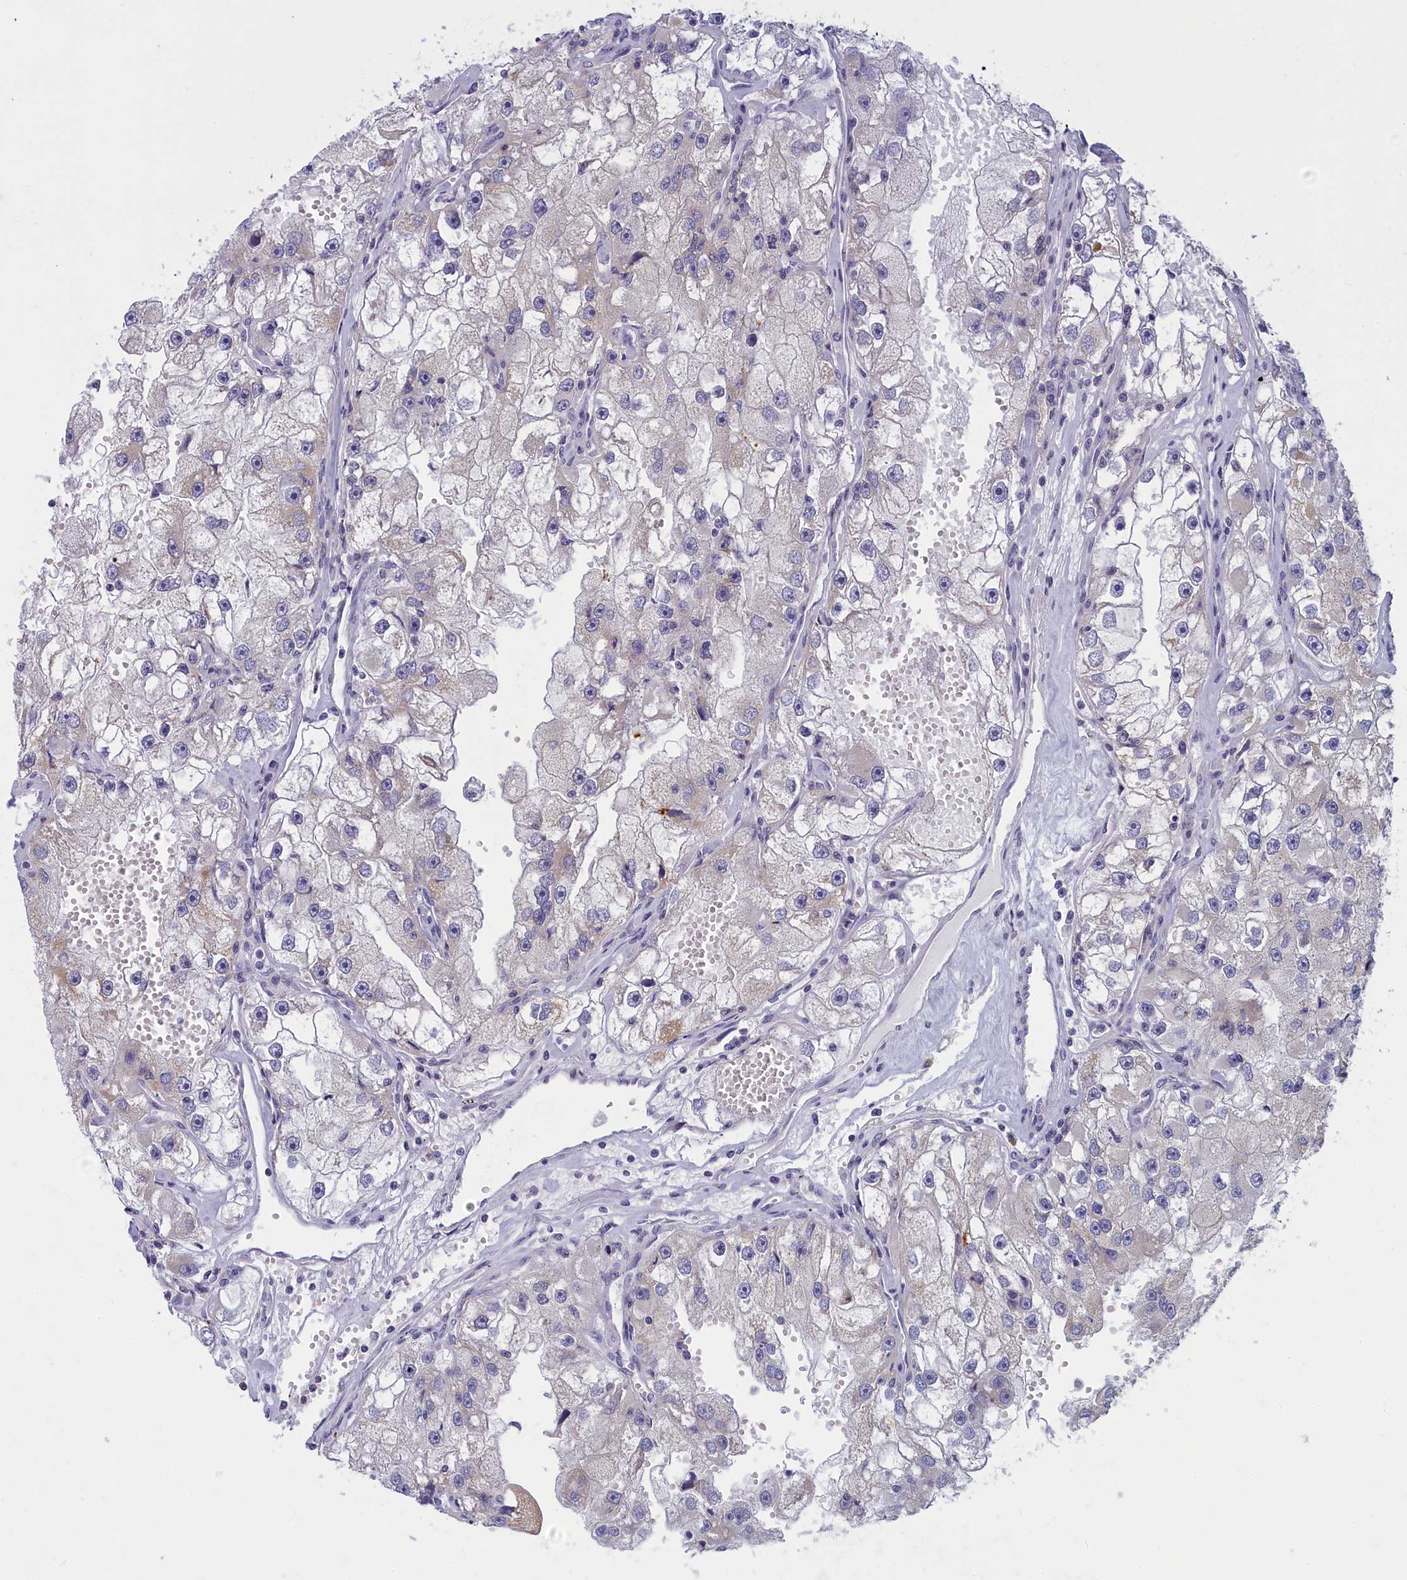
{"staining": {"intensity": "weak", "quantity": "<25%", "location": "cytoplasmic/membranous"}, "tissue": "renal cancer", "cell_type": "Tumor cells", "image_type": "cancer", "snomed": [{"axis": "morphology", "description": "Adenocarcinoma, NOS"}, {"axis": "topography", "description": "Kidney"}], "caption": "Tumor cells show no significant protein positivity in renal cancer.", "gene": "NOL10", "patient": {"sex": "male", "age": 63}}